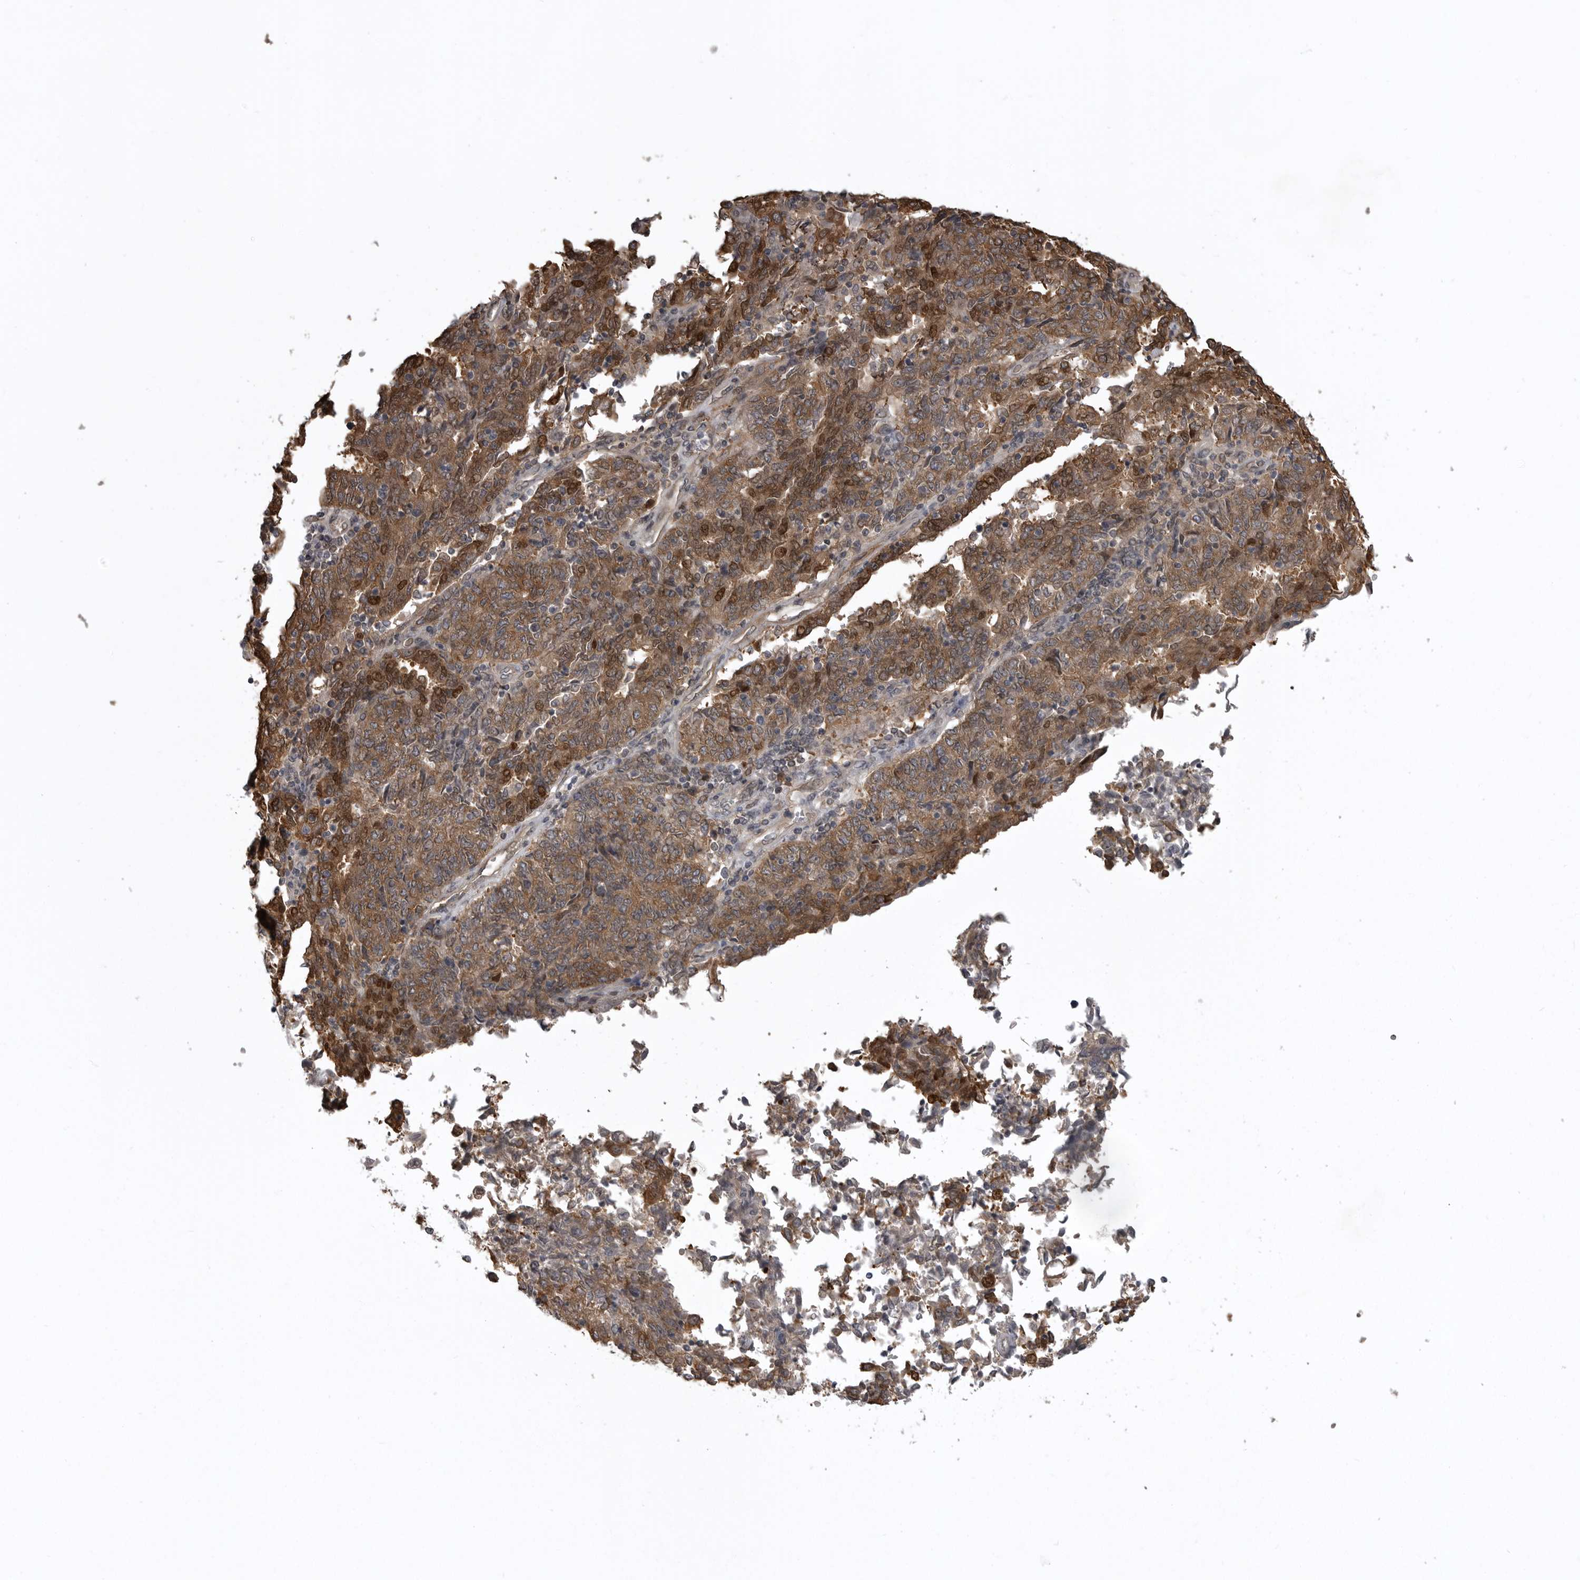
{"staining": {"intensity": "moderate", "quantity": ">75%", "location": "cytoplasmic/membranous,nuclear"}, "tissue": "endometrial cancer", "cell_type": "Tumor cells", "image_type": "cancer", "snomed": [{"axis": "morphology", "description": "Adenocarcinoma, NOS"}, {"axis": "topography", "description": "Endometrium"}], "caption": "Immunohistochemistry (IHC) micrograph of human endometrial cancer stained for a protein (brown), which shows medium levels of moderate cytoplasmic/membranous and nuclear expression in approximately >75% of tumor cells.", "gene": "SNX16", "patient": {"sex": "female", "age": 80}}